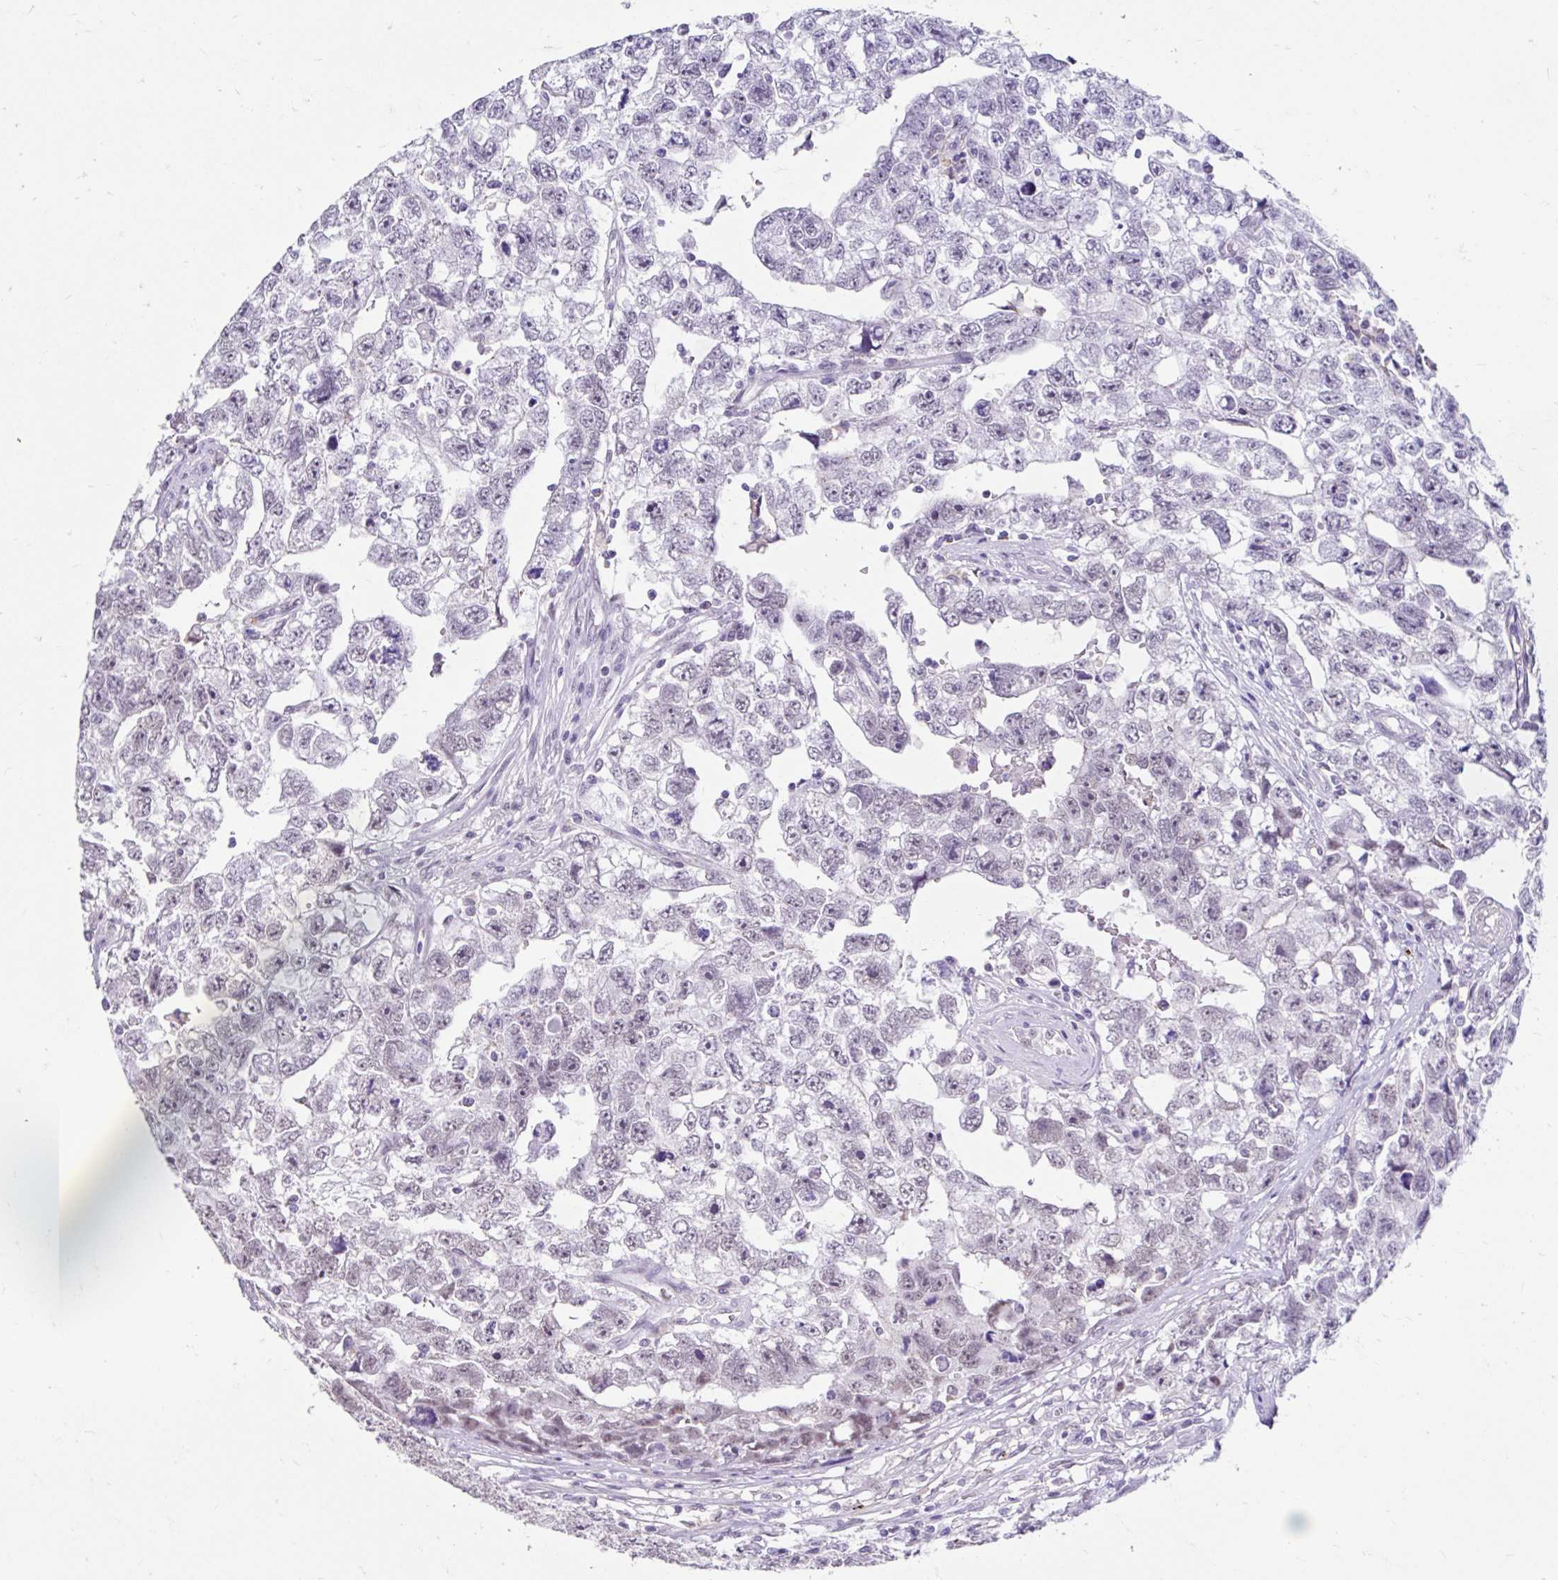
{"staining": {"intensity": "weak", "quantity": "<25%", "location": "nuclear"}, "tissue": "testis cancer", "cell_type": "Tumor cells", "image_type": "cancer", "snomed": [{"axis": "morphology", "description": "Carcinoma, Embryonal, NOS"}, {"axis": "topography", "description": "Testis"}], "caption": "Tumor cells are negative for protein expression in human testis cancer (embryonal carcinoma).", "gene": "DCAF17", "patient": {"sex": "male", "age": 22}}